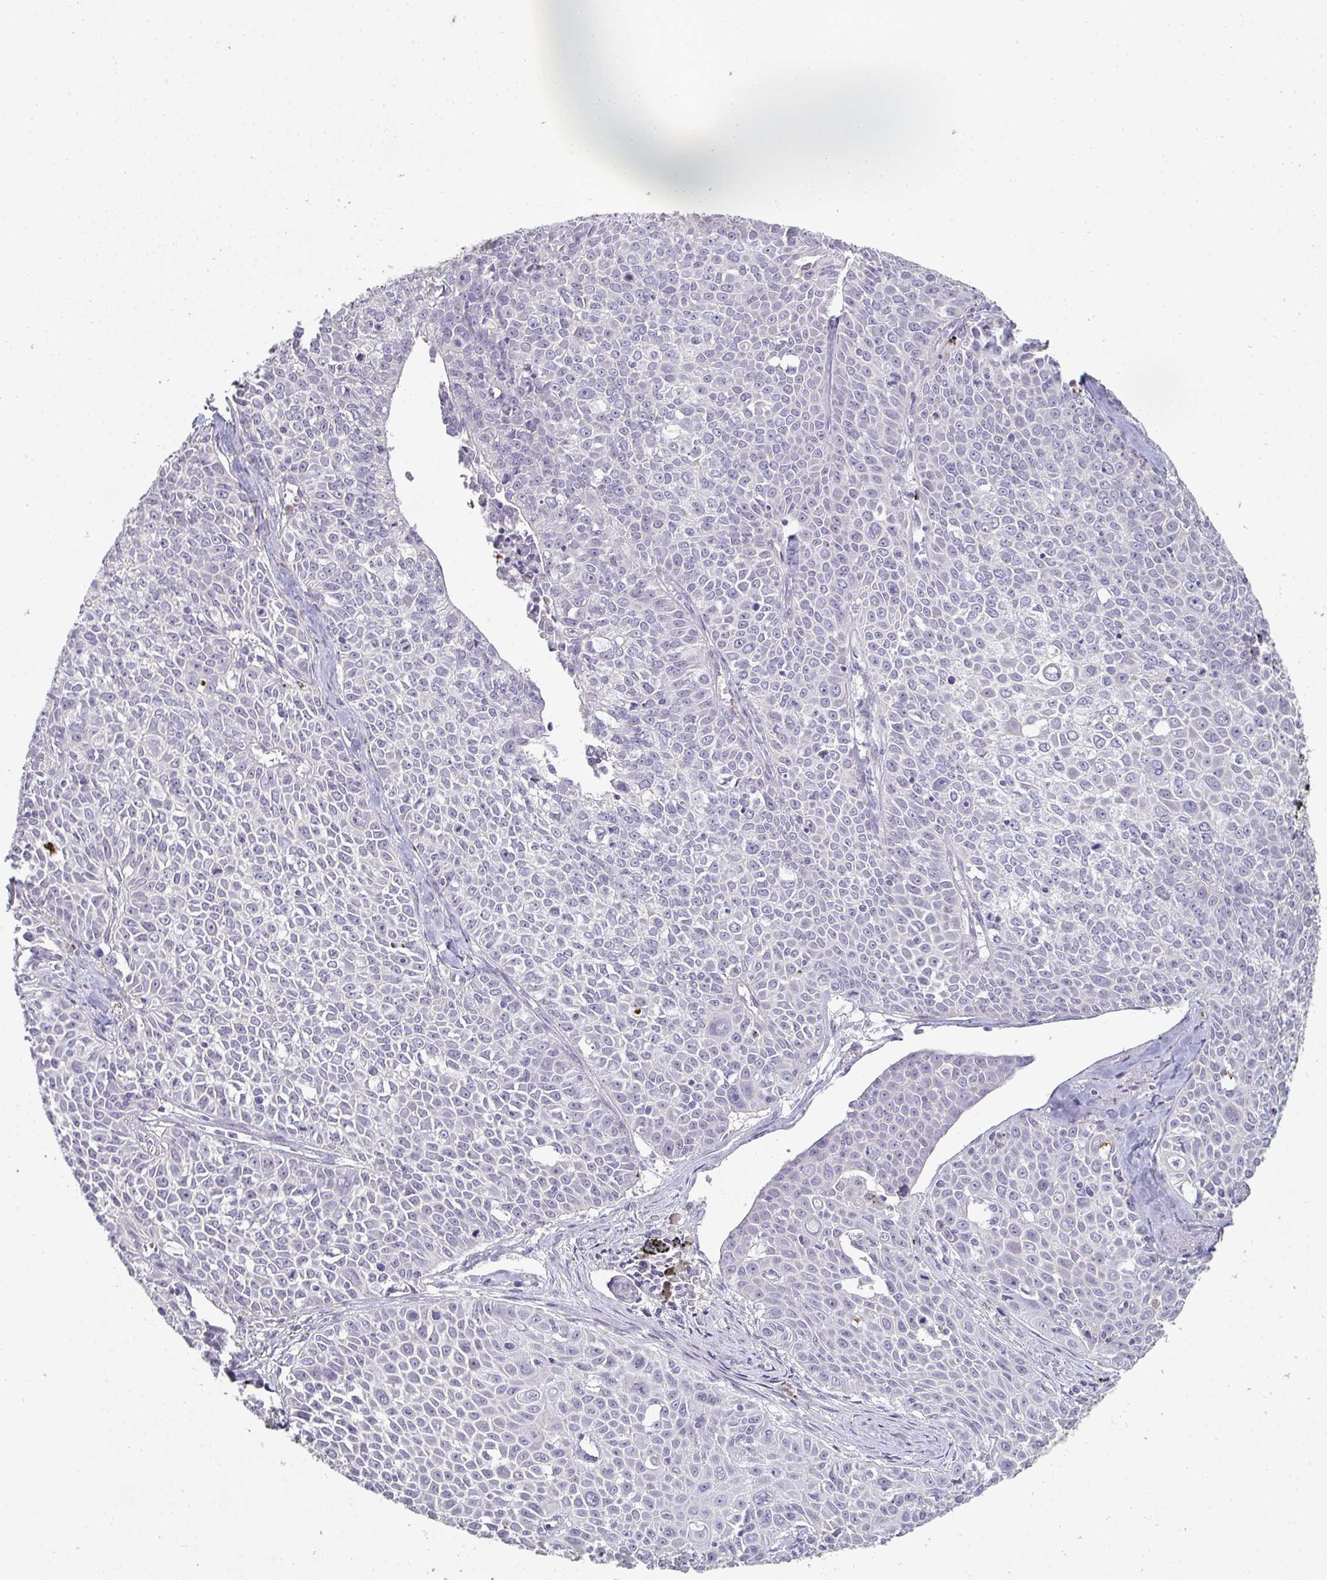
{"staining": {"intensity": "negative", "quantity": "none", "location": "none"}, "tissue": "lung cancer", "cell_type": "Tumor cells", "image_type": "cancer", "snomed": [{"axis": "morphology", "description": "Squamous cell carcinoma, NOS"}, {"axis": "morphology", "description": "Squamous cell carcinoma, metastatic, NOS"}, {"axis": "topography", "description": "Lymph node"}, {"axis": "topography", "description": "Lung"}], "caption": "Human lung cancer stained for a protein using immunohistochemistry exhibits no staining in tumor cells.", "gene": "A1CF", "patient": {"sex": "female", "age": 62}}